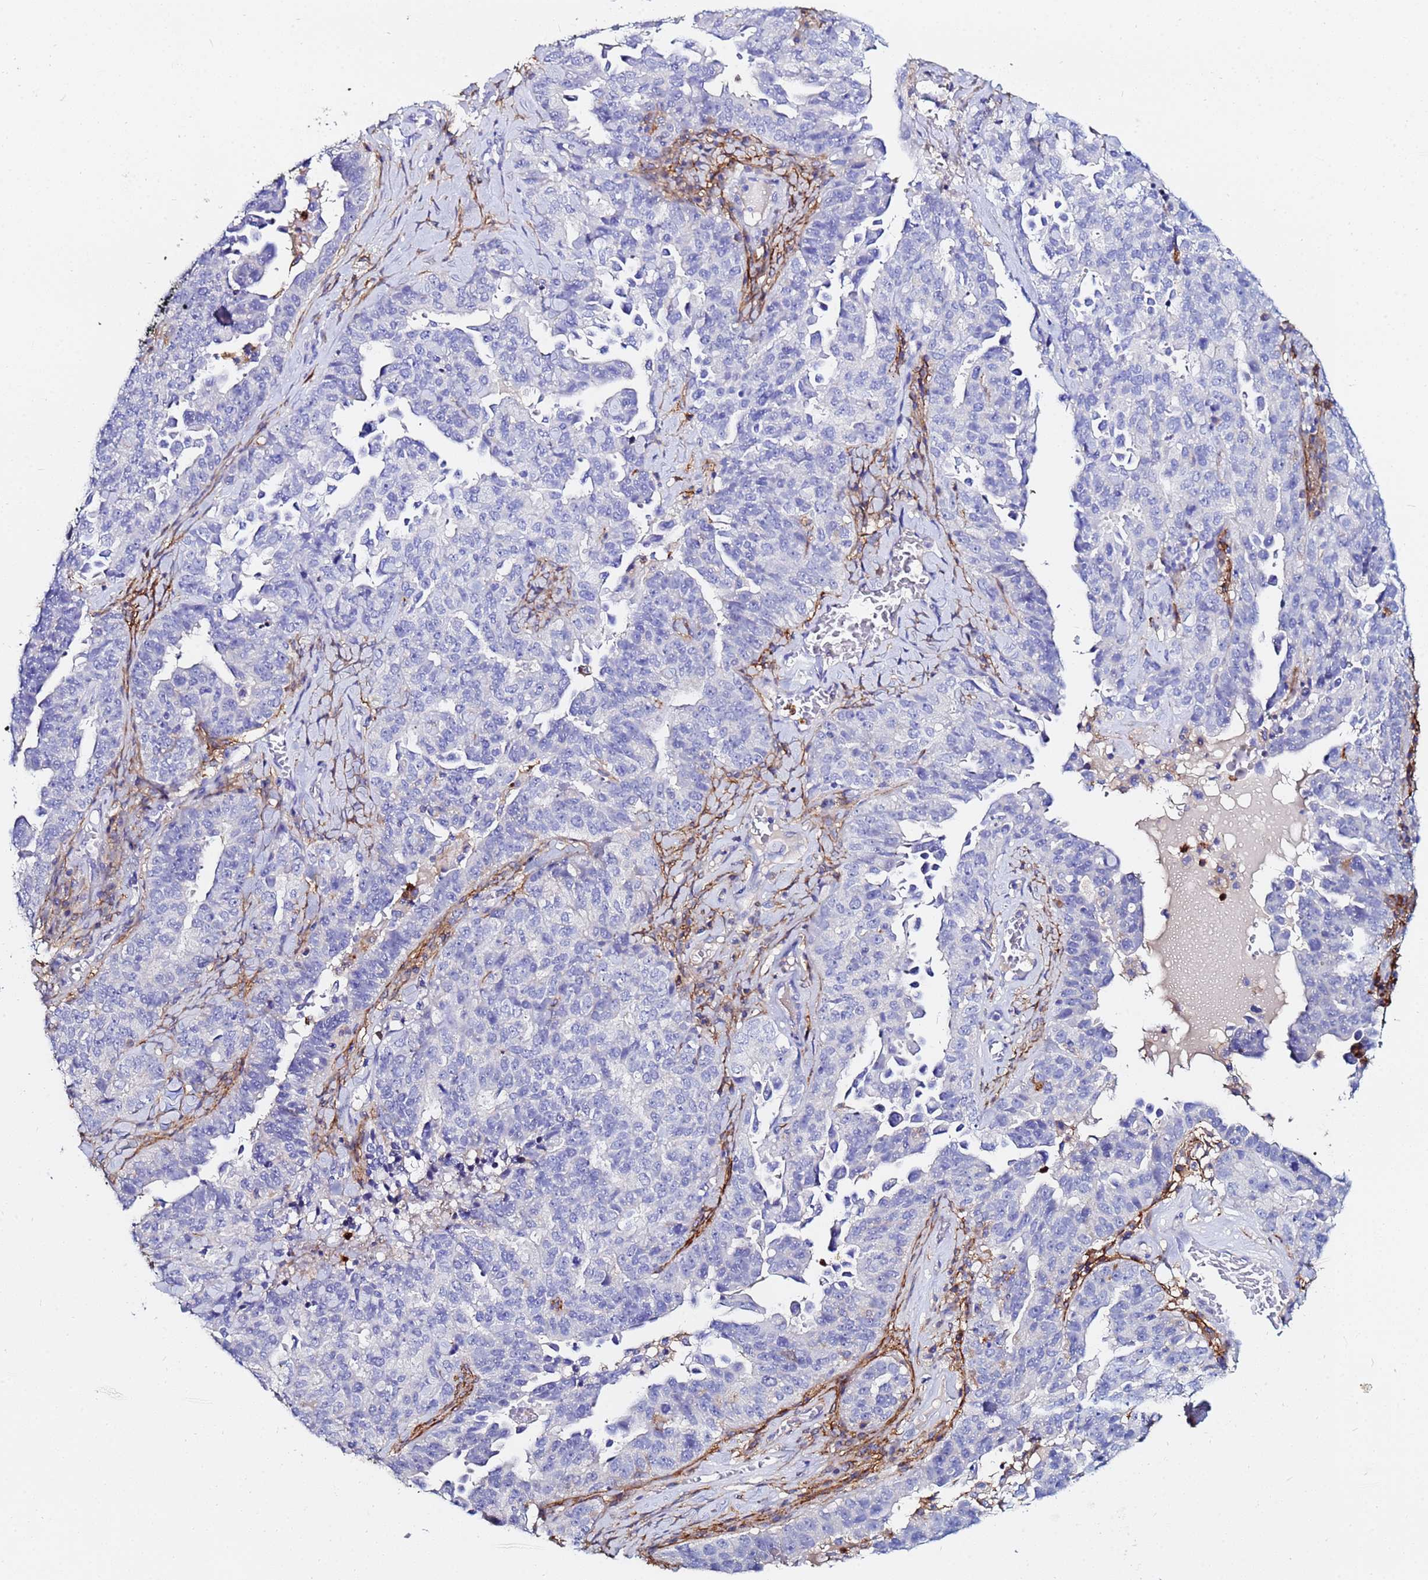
{"staining": {"intensity": "negative", "quantity": "none", "location": "none"}, "tissue": "ovarian cancer", "cell_type": "Tumor cells", "image_type": "cancer", "snomed": [{"axis": "morphology", "description": "Carcinoma, endometroid"}, {"axis": "topography", "description": "Ovary"}], "caption": "DAB immunohistochemical staining of endometroid carcinoma (ovarian) displays no significant staining in tumor cells. (DAB IHC, high magnification).", "gene": "BASP1", "patient": {"sex": "female", "age": 62}}